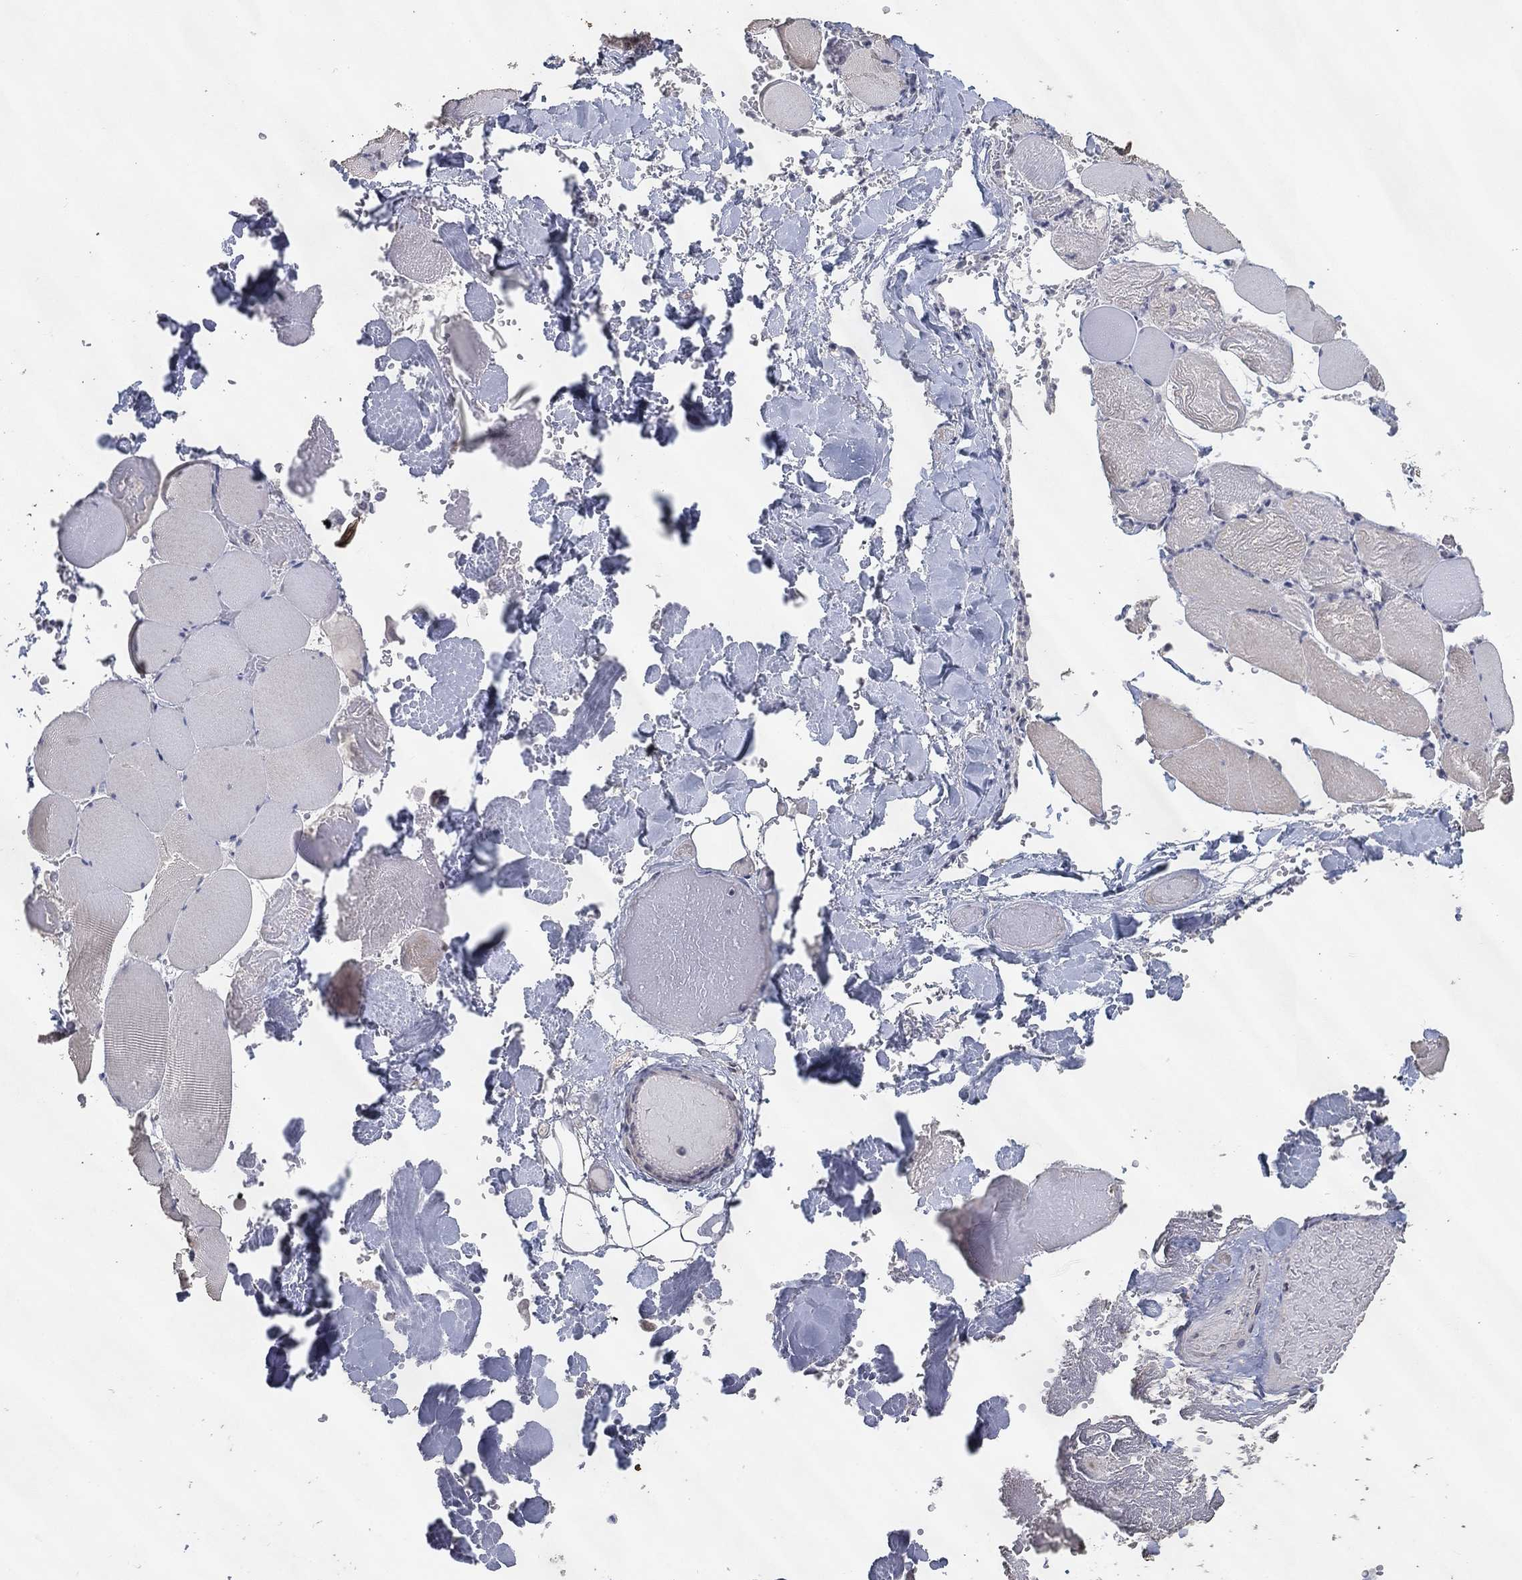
{"staining": {"intensity": "negative", "quantity": "none", "location": "none"}, "tissue": "skeletal muscle", "cell_type": "Myocytes", "image_type": "normal", "snomed": [{"axis": "morphology", "description": "Normal tissue, NOS"}, {"axis": "morphology", "description": "Malignant melanoma, Metastatic site"}, {"axis": "topography", "description": "Skeletal muscle"}], "caption": "This photomicrograph is of unremarkable skeletal muscle stained with IHC to label a protein in brown with the nuclei are counter-stained blue. There is no staining in myocytes.", "gene": "DSG1", "patient": {"sex": "male", "age": 50}}